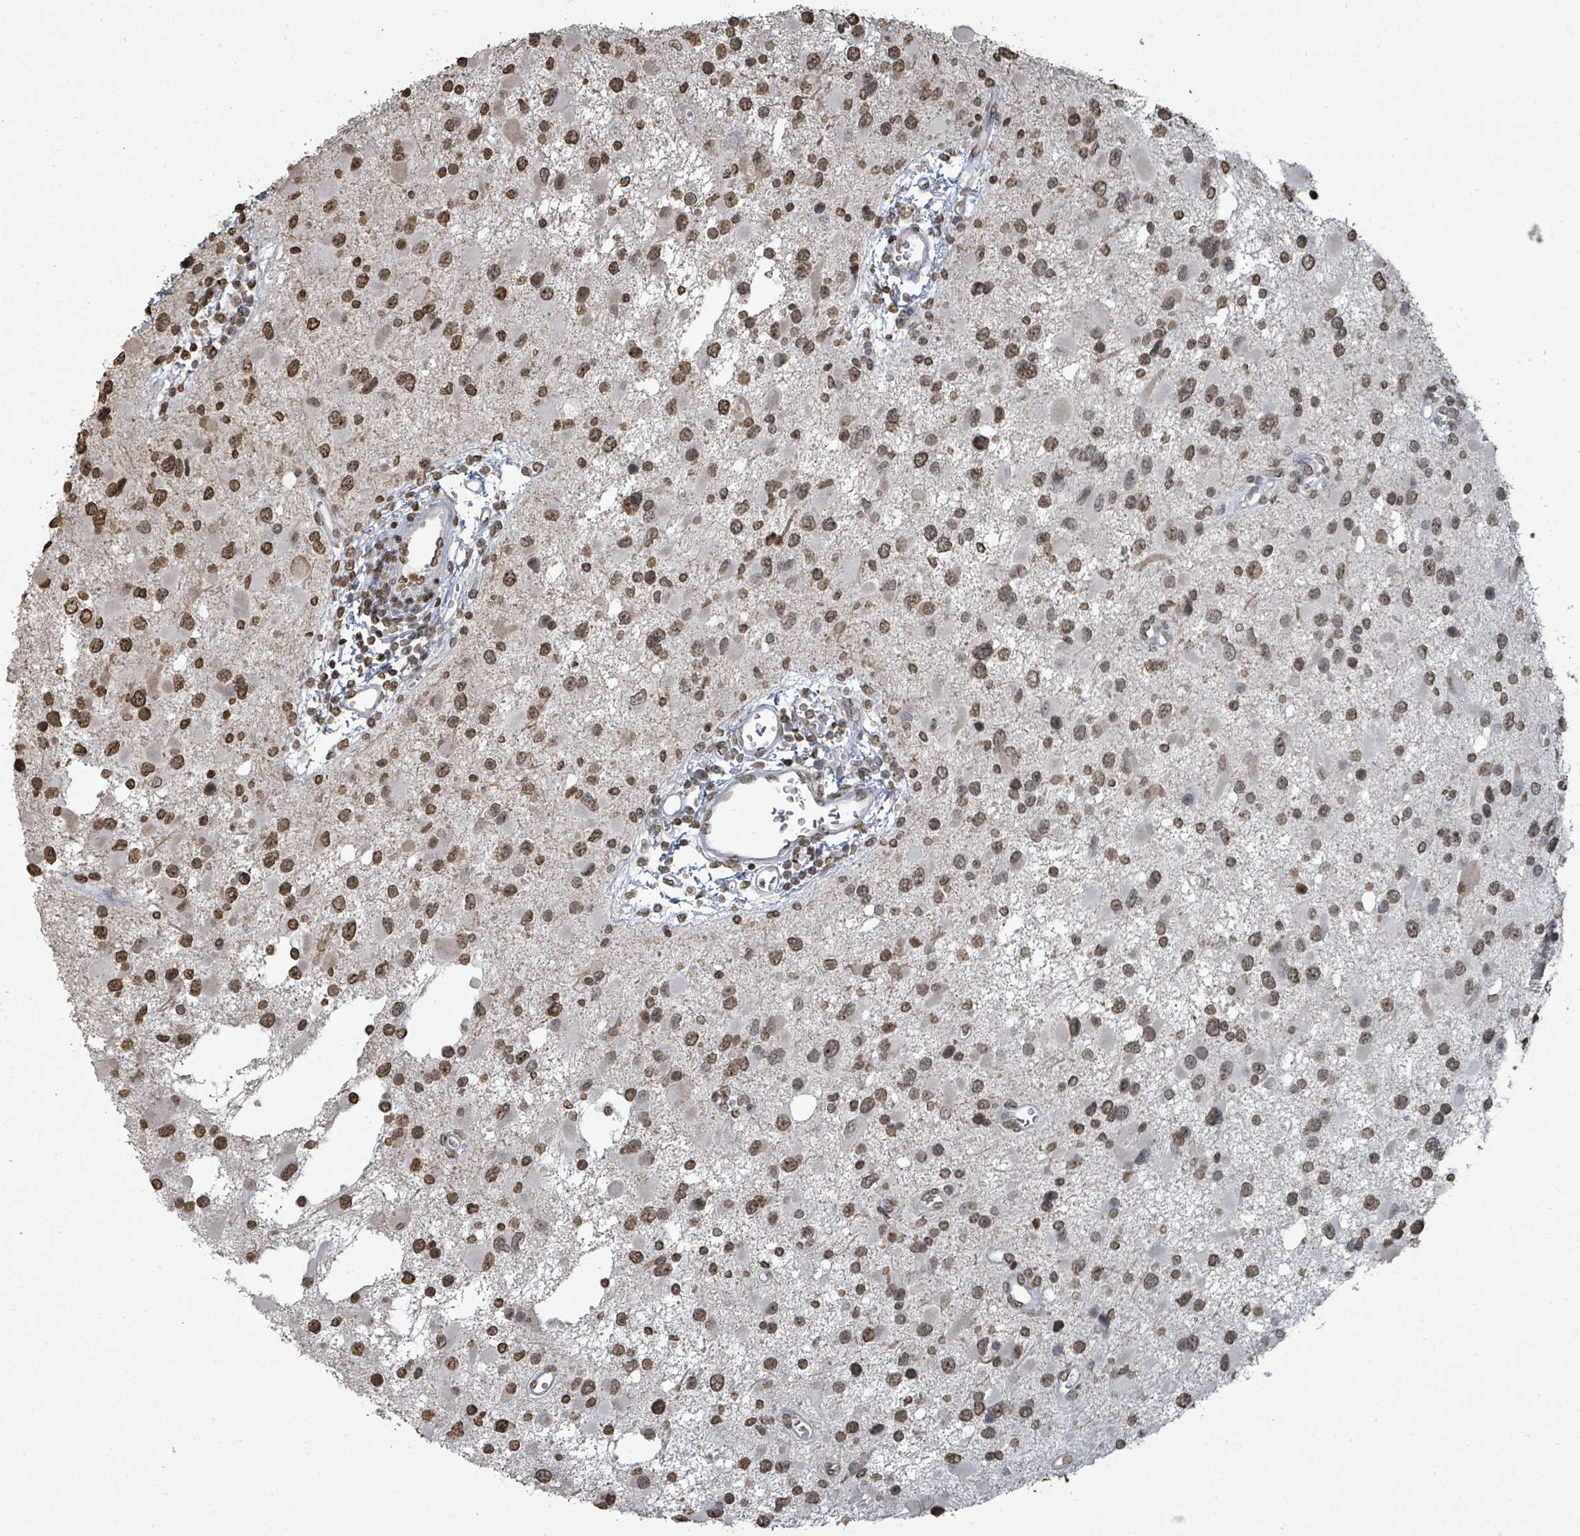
{"staining": {"intensity": "moderate", "quantity": ">75%", "location": "nuclear"}, "tissue": "glioma", "cell_type": "Tumor cells", "image_type": "cancer", "snomed": [{"axis": "morphology", "description": "Glioma, malignant, High grade"}, {"axis": "topography", "description": "Brain"}], "caption": "High-grade glioma (malignant) stained with a protein marker exhibits moderate staining in tumor cells.", "gene": "MRPS12", "patient": {"sex": "male", "age": 53}}